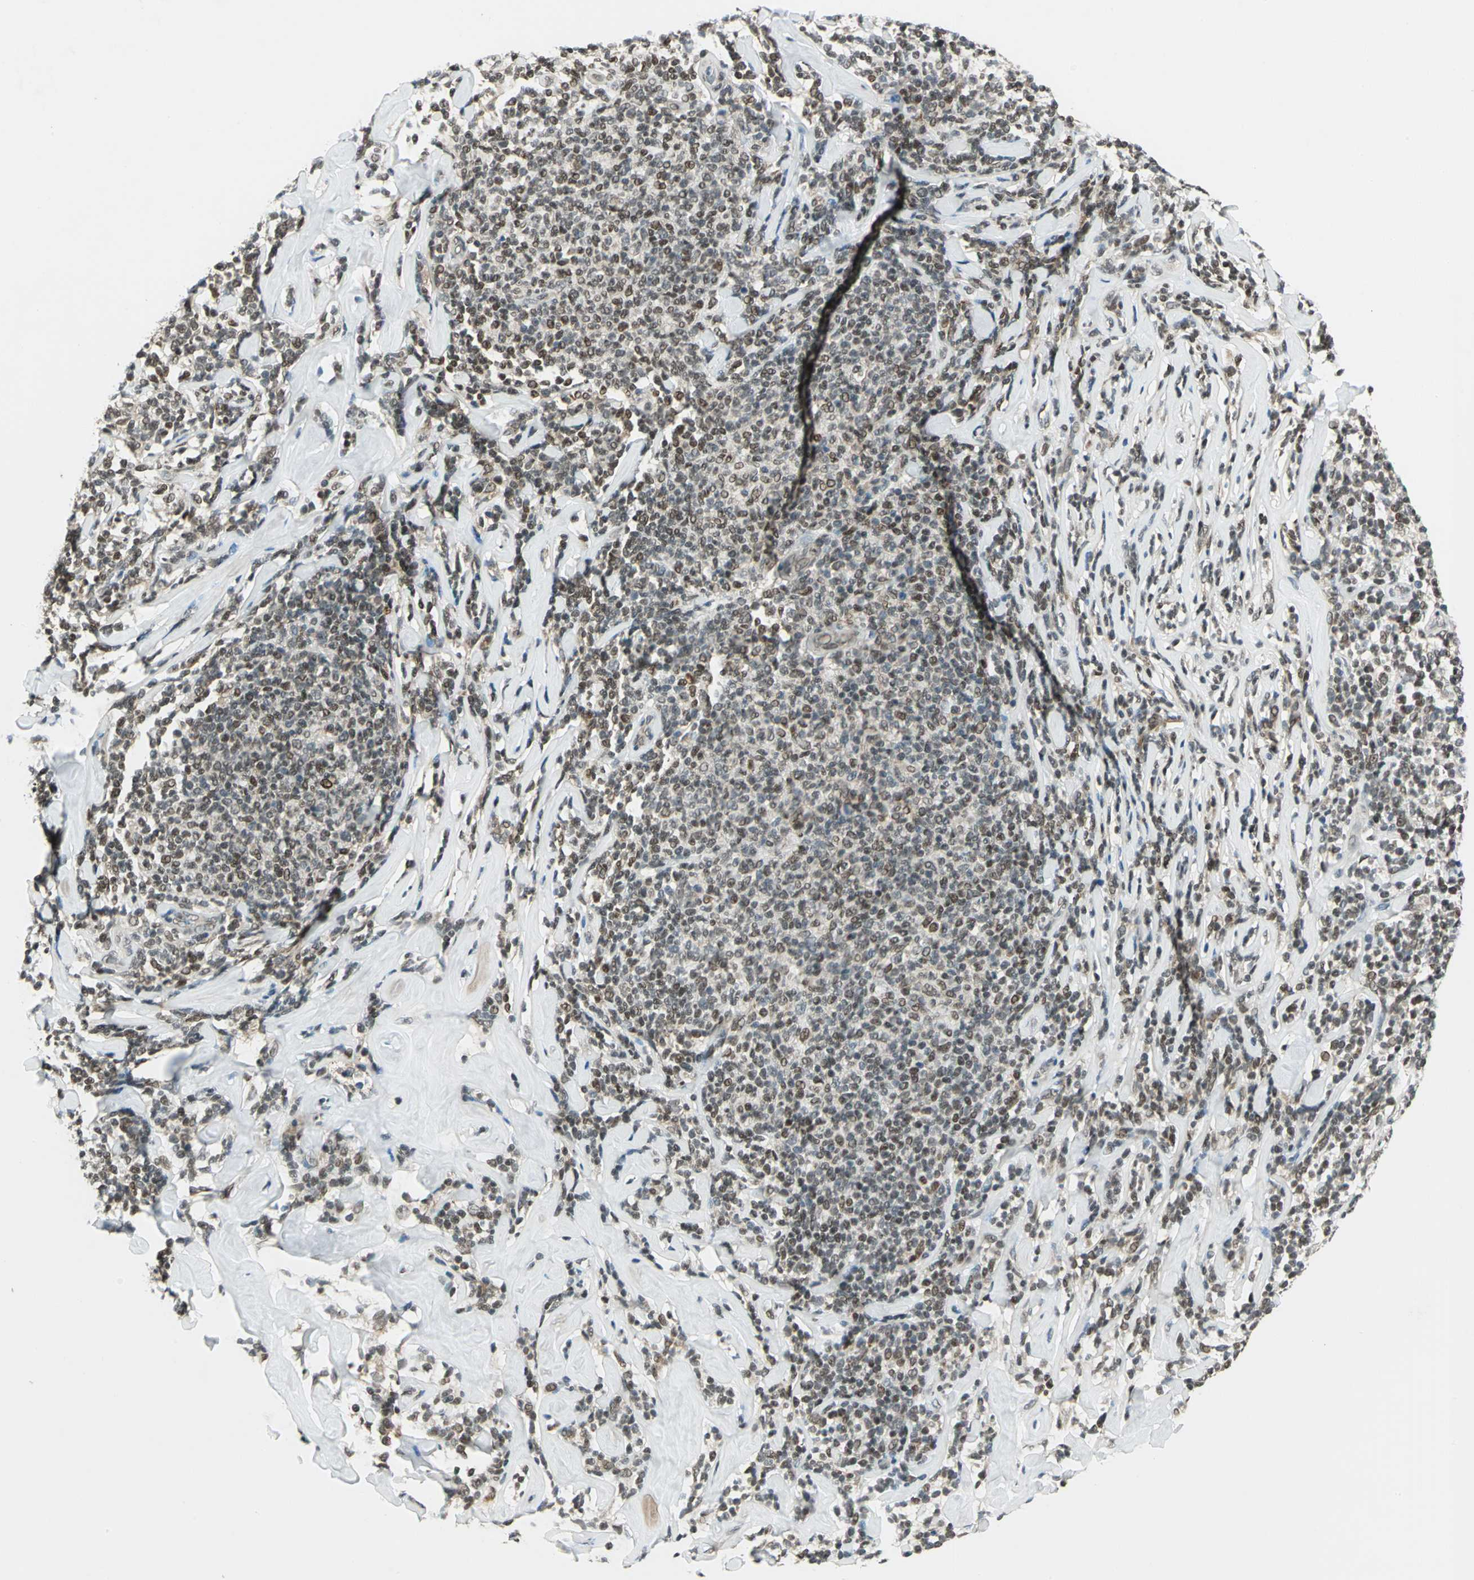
{"staining": {"intensity": "weak", "quantity": "<25%", "location": "nuclear"}, "tissue": "lymphoma", "cell_type": "Tumor cells", "image_type": "cancer", "snomed": [{"axis": "morphology", "description": "Malignant lymphoma, non-Hodgkin's type, Low grade"}, {"axis": "topography", "description": "Lymph node"}], "caption": "Lymphoma was stained to show a protein in brown. There is no significant positivity in tumor cells. (Stains: DAB (3,3'-diaminobenzidine) IHC with hematoxylin counter stain, Microscopy: brightfield microscopy at high magnification).", "gene": "RAD17", "patient": {"sex": "female", "age": 56}}